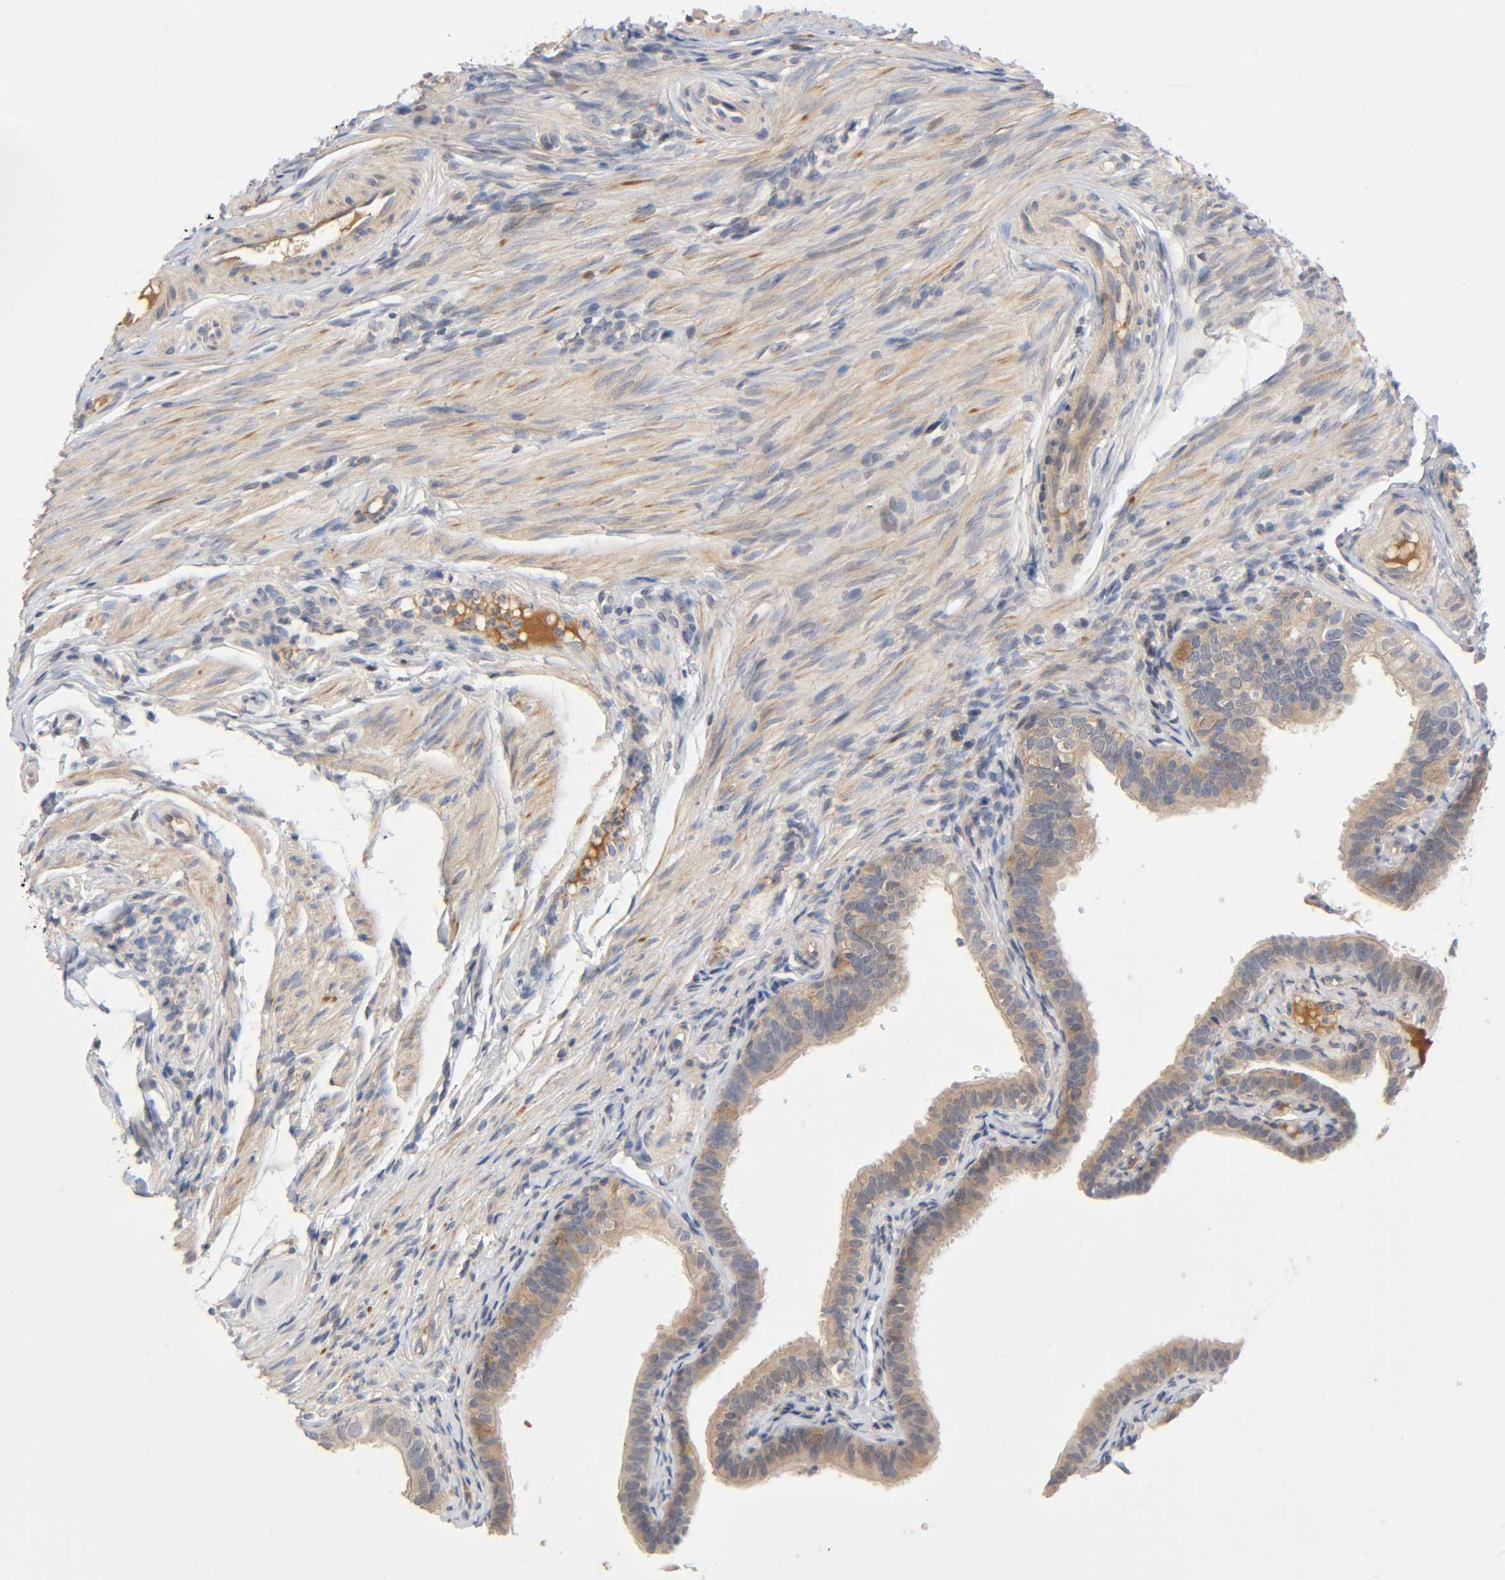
{"staining": {"intensity": "moderate", "quantity": ">75%", "location": "cytoplasmic/membranous"}, "tissue": "fallopian tube", "cell_type": "Glandular cells", "image_type": "normal", "snomed": [{"axis": "morphology", "description": "Normal tissue, NOS"}, {"axis": "morphology", "description": "Dermoid, NOS"}, {"axis": "topography", "description": "Fallopian tube"}], "caption": "Immunohistochemistry (DAB) staining of normal fallopian tube displays moderate cytoplasmic/membranous protein staining in approximately >75% of glandular cells. The staining was performed using DAB to visualize the protein expression in brown, while the nuclei were stained in blue with hematoxylin (Magnification: 20x).", "gene": "CPB2", "patient": {"sex": "female", "age": 33}}